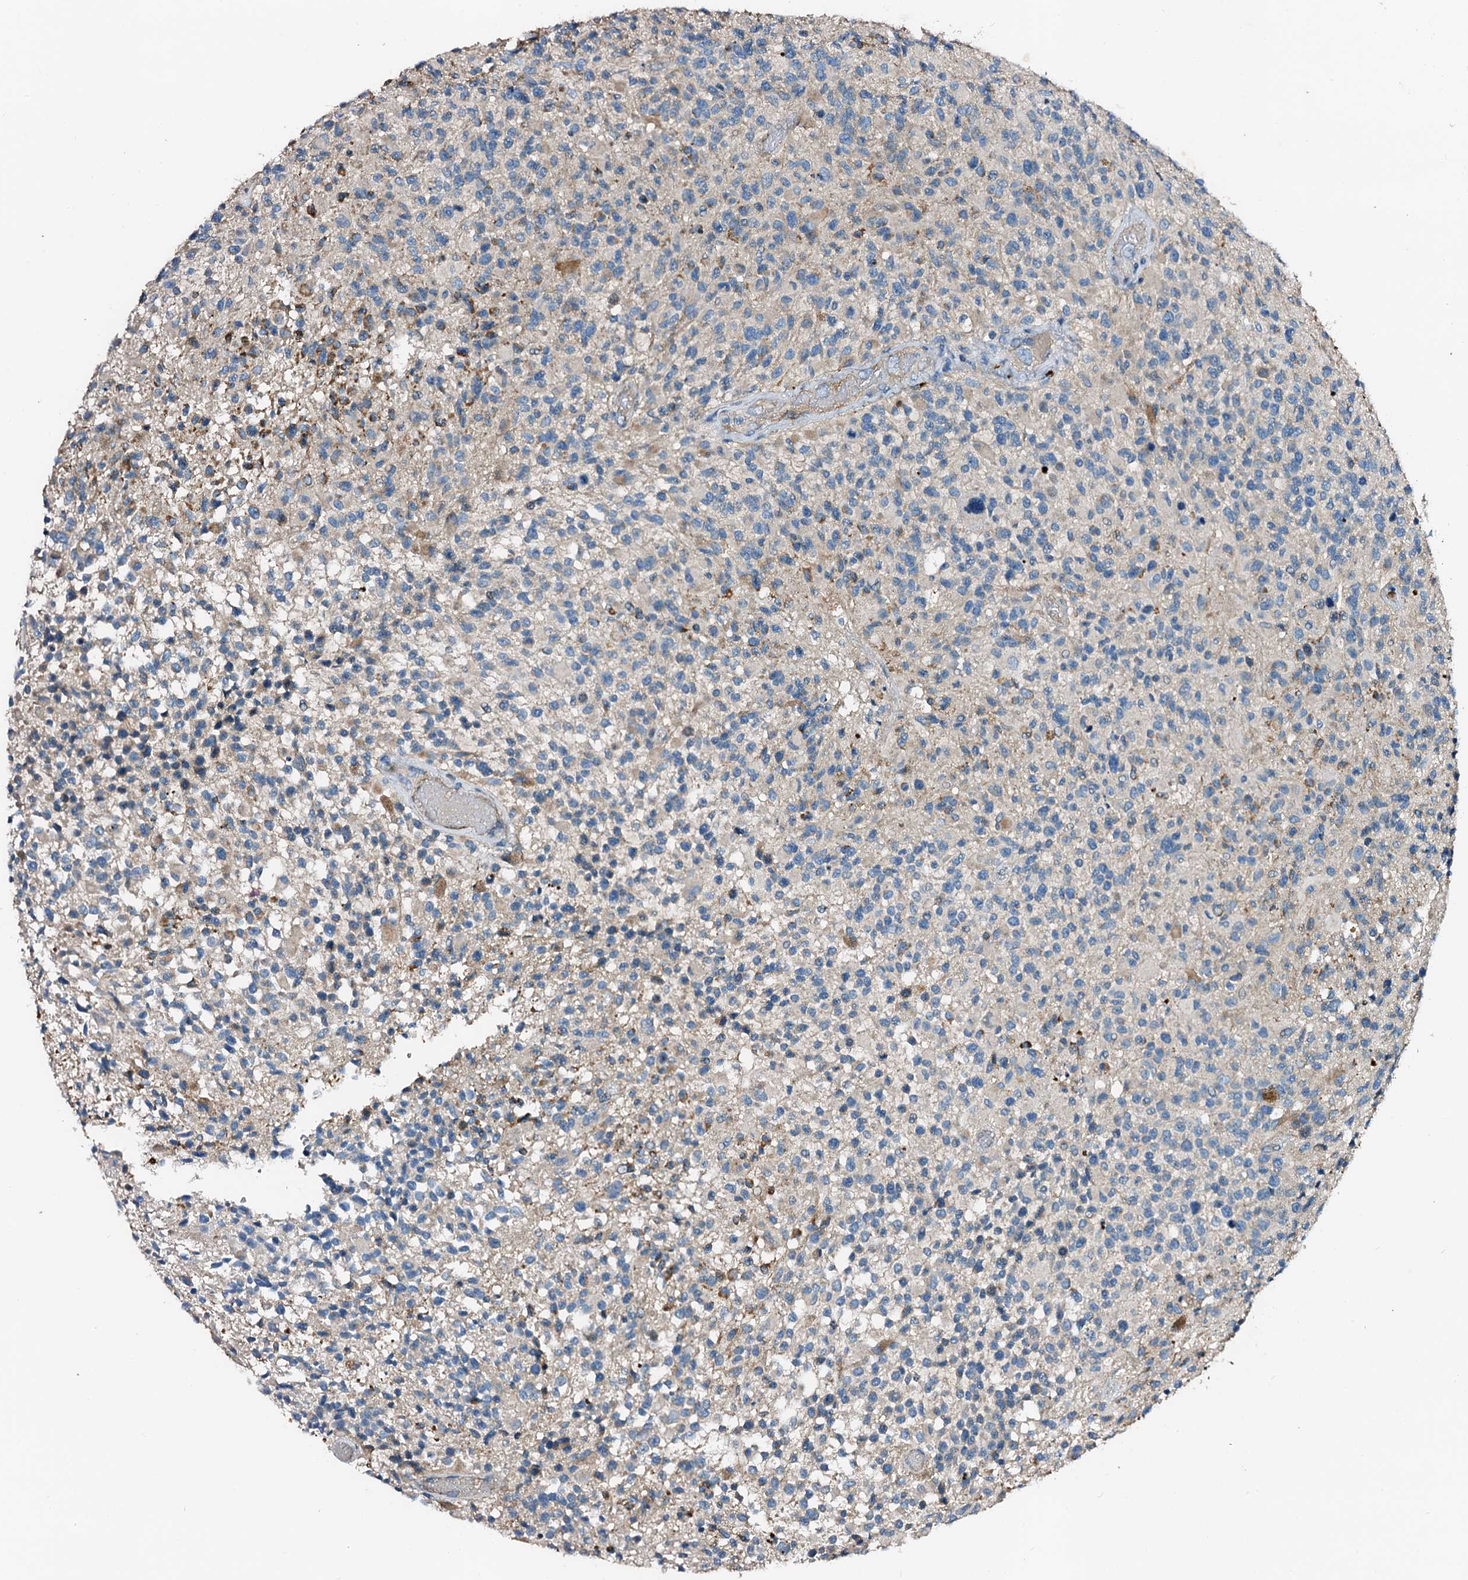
{"staining": {"intensity": "negative", "quantity": "none", "location": "none"}, "tissue": "glioma", "cell_type": "Tumor cells", "image_type": "cancer", "snomed": [{"axis": "morphology", "description": "Glioma, malignant, High grade"}, {"axis": "morphology", "description": "Glioblastoma, NOS"}, {"axis": "topography", "description": "Brain"}], "caption": "Protein analysis of glioma reveals no significant expression in tumor cells.", "gene": "FIBIN", "patient": {"sex": "male", "age": 60}}